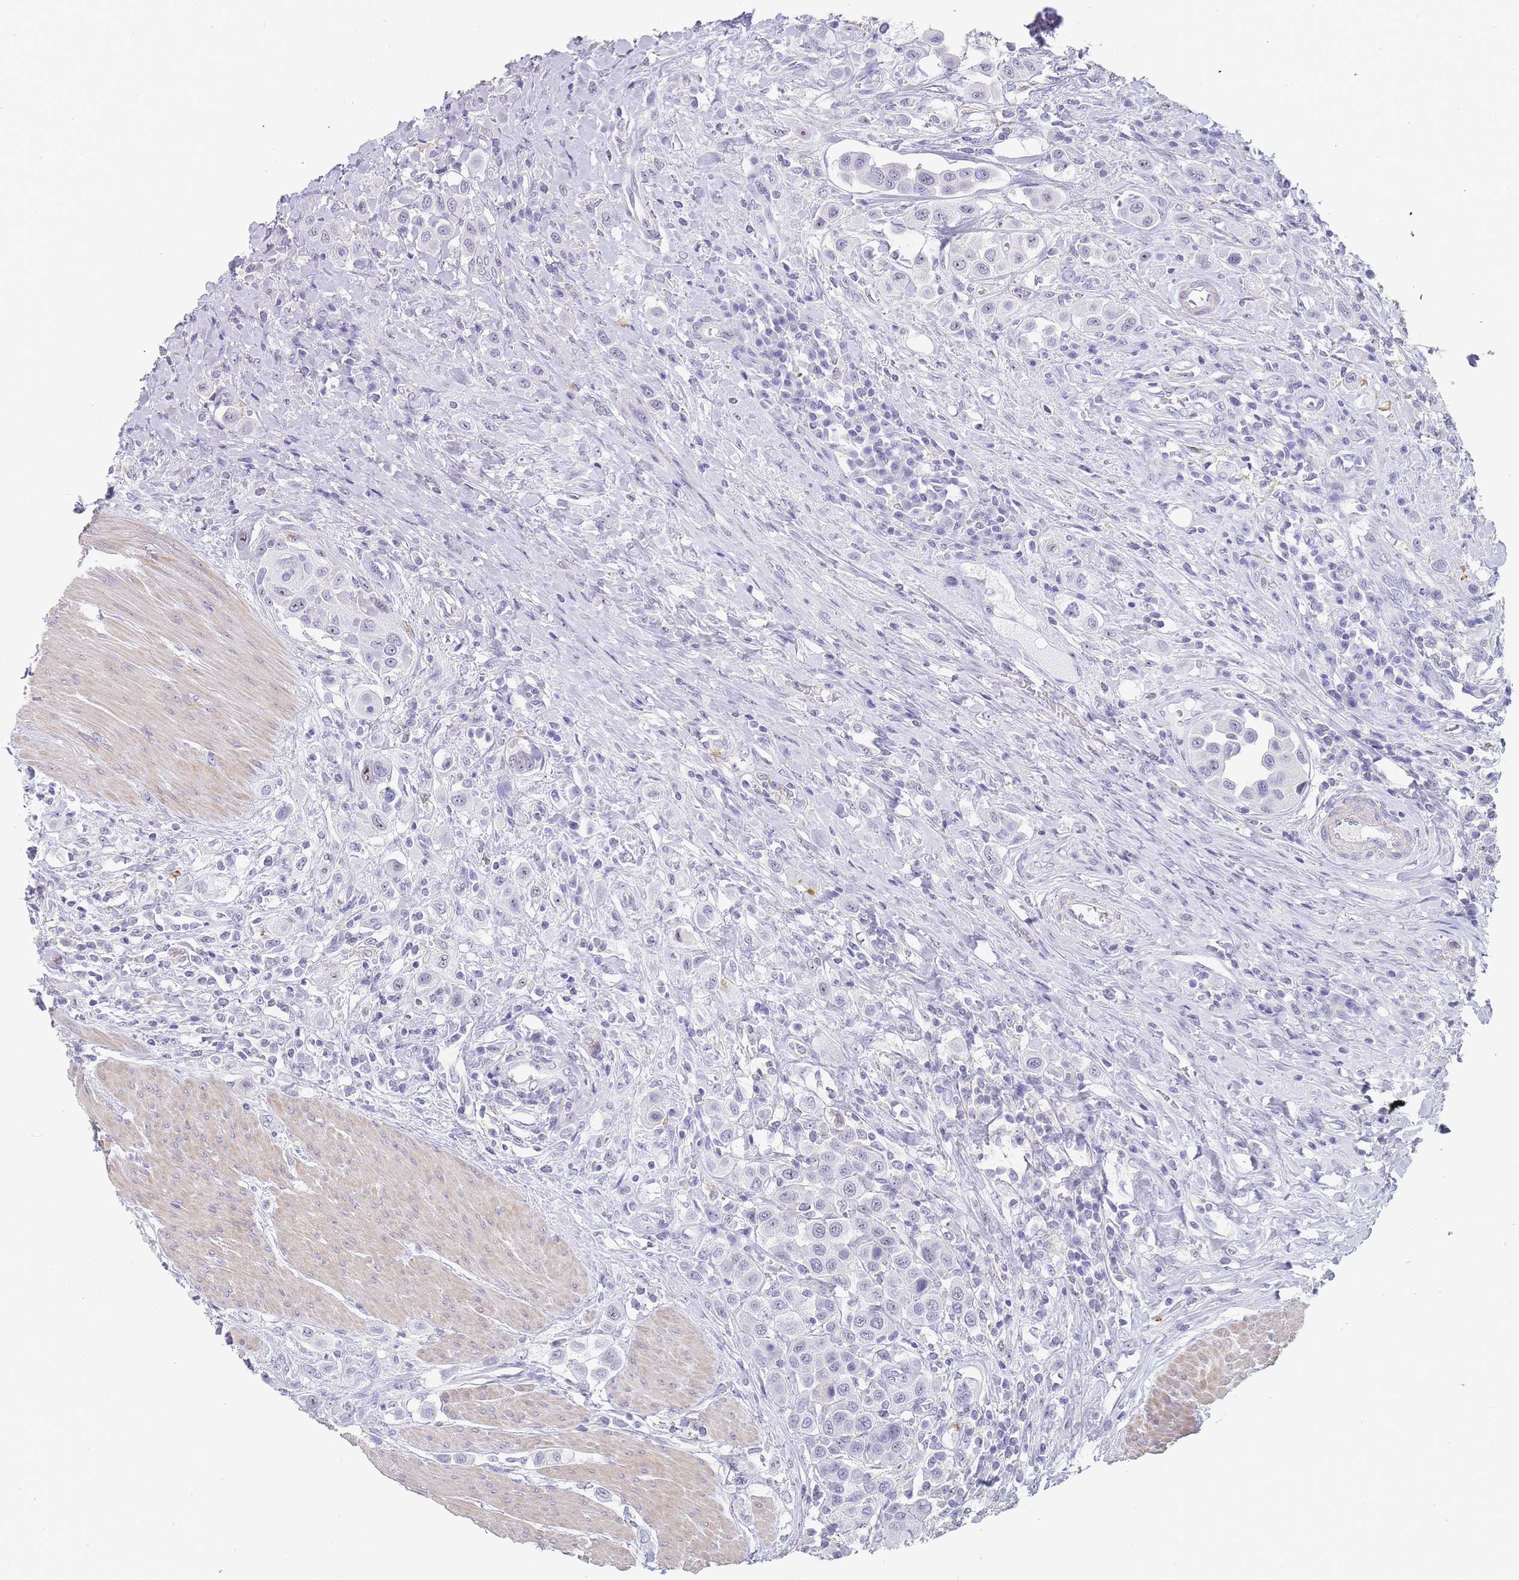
{"staining": {"intensity": "negative", "quantity": "none", "location": "none"}, "tissue": "urothelial cancer", "cell_type": "Tumor cells", "image_type": "cancer", "snomed": [{"axis": "morphology", "description": "Urothelial carcinoma, High grade"}, {"axis": "topography", "description": "Urinary bladder"}], "caption": "This is an immunohistochemistry (IHC) histopathology image of human urothelial cancer. There is no positivity in tumor cells.", "gene": "NOP14", "patient": {"sex": "male", "age": 50}}